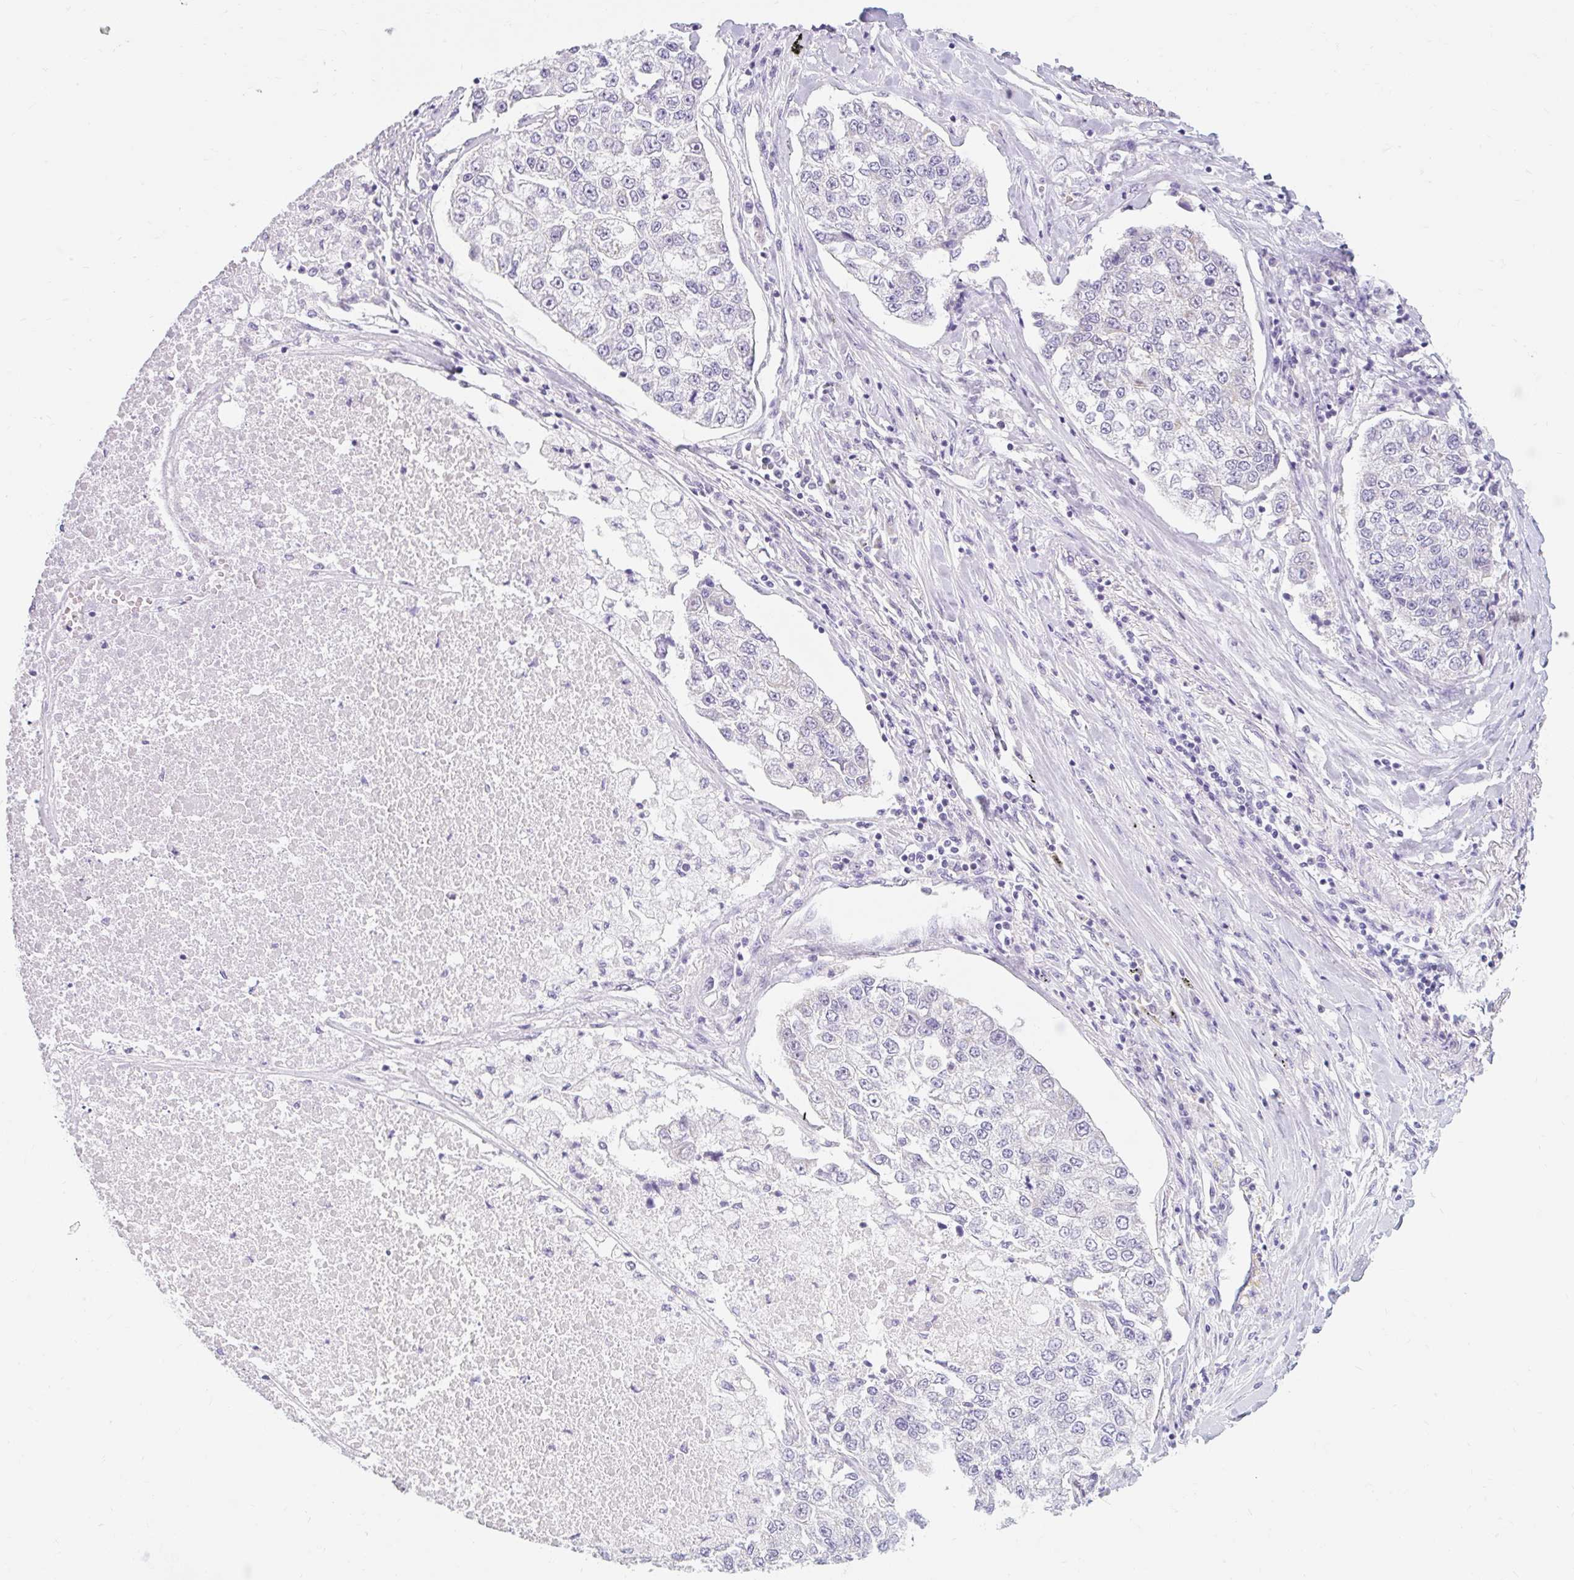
{"staining": {"intensity": "negative", "quantity": "none", "location": "none"}, "tissue": "lung cancer", "cell_type": "Tumor cells", "image_type": "cancer", "snomed": [{"axis": "morphology", "description": "Adenocarcinoma, NOS"}, {"axis": "topography", "description": "Lung"}], "caption": "The photomicrograph reveals no staining of tumor cells in lung cancer (adenocarcinoma). (Brightfield microscopy of DAB IHC at high magnification).", "gene": "ITPK1", "patient": {"sex": "male", "age": 49}}